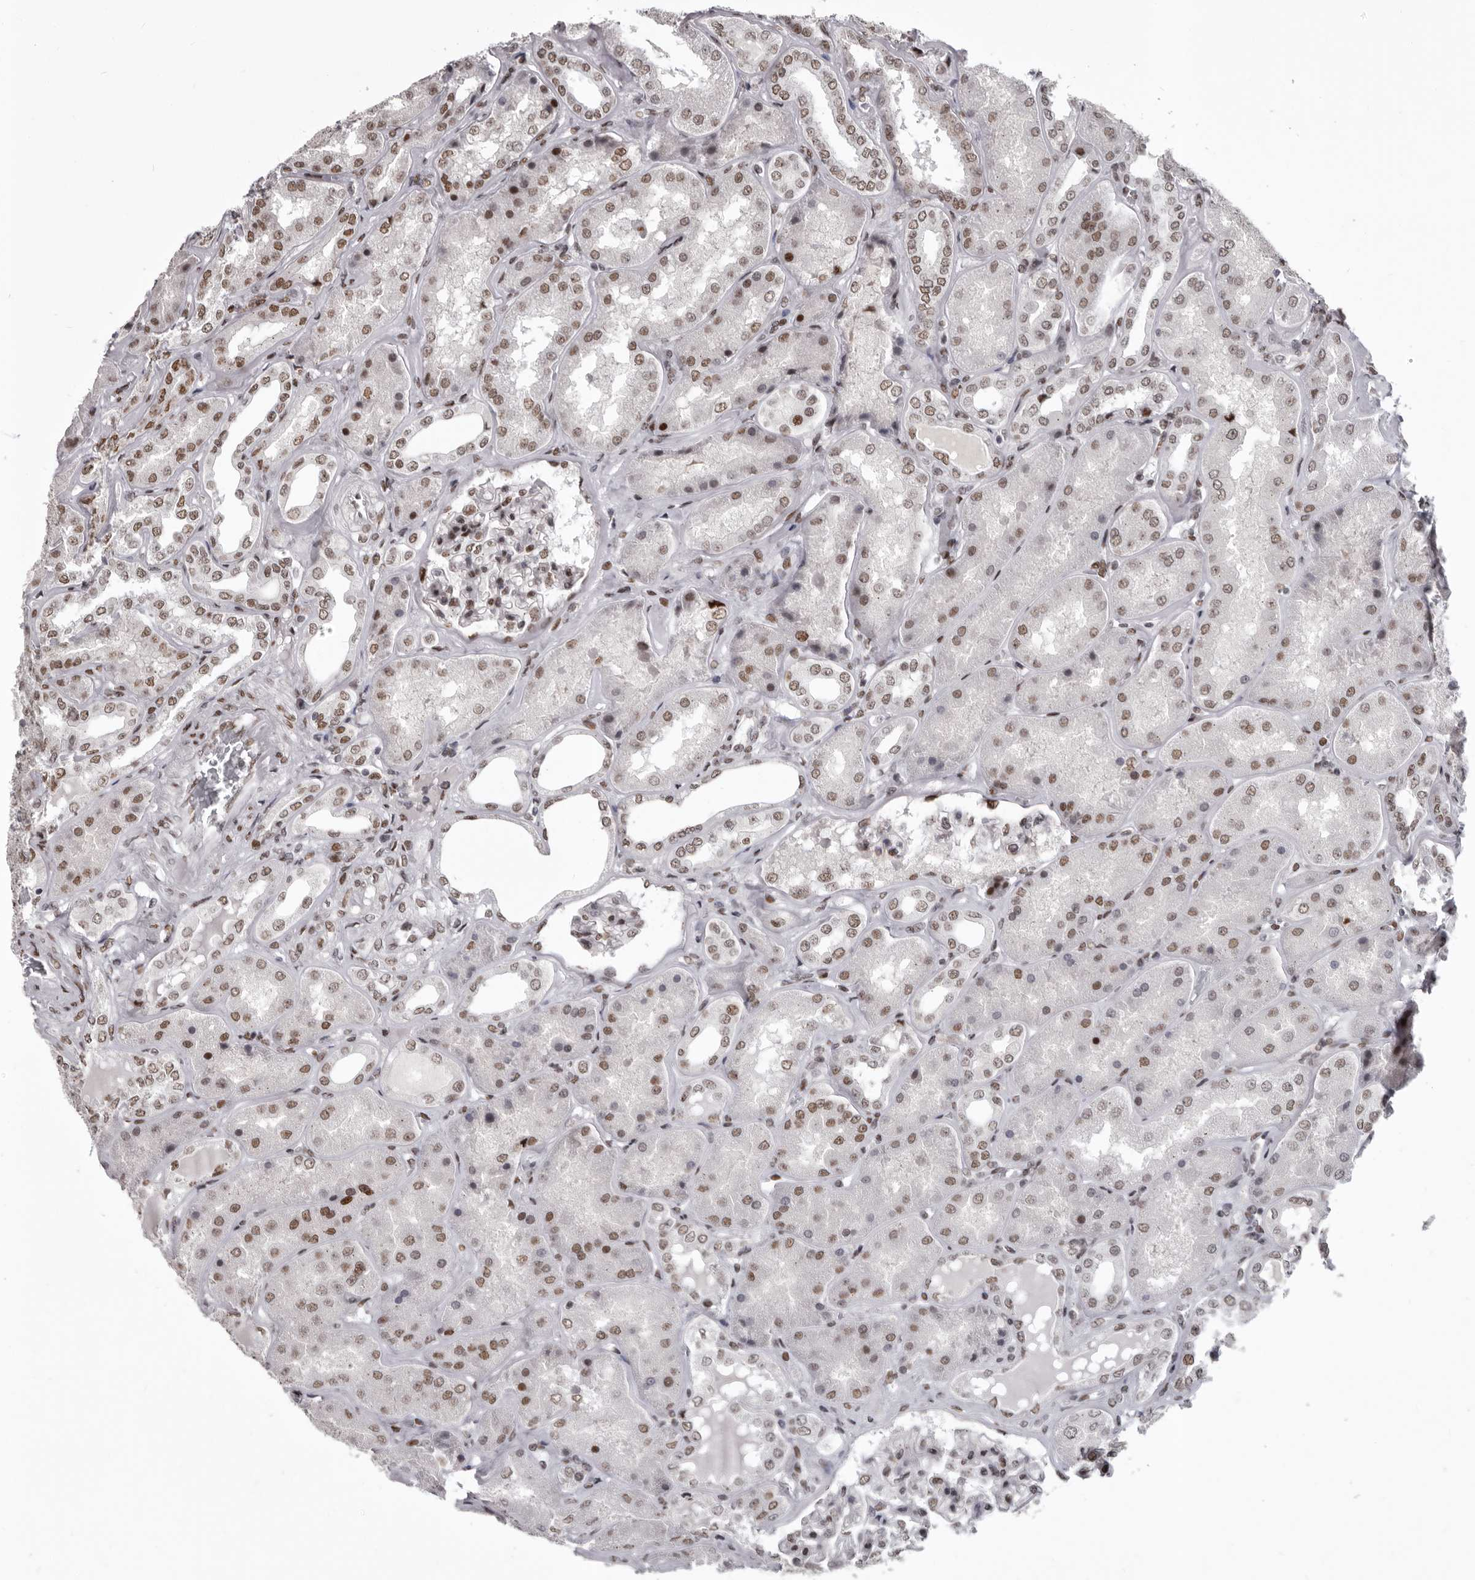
{"staining": {"intensity": "strong", "quantity": "25%-75%", "location": "nuclear"}, "tissue": "kidney", "cell_type": "Cells in glomeruli", "image_type": "normal", "snomed": [{"axis": "morphology", "description": "Normal tissue, NOS"}, {"axis": "topography", "description": "Kidney"}], "caption": "This histopathology image exhibits immunohistochemistry staining of benign kidney, with high strong nuclear expression in about 25%-75% of cells in glomeruli.", "gene": "NUMA1", "patient": {"sex": "female", "age": 56}}